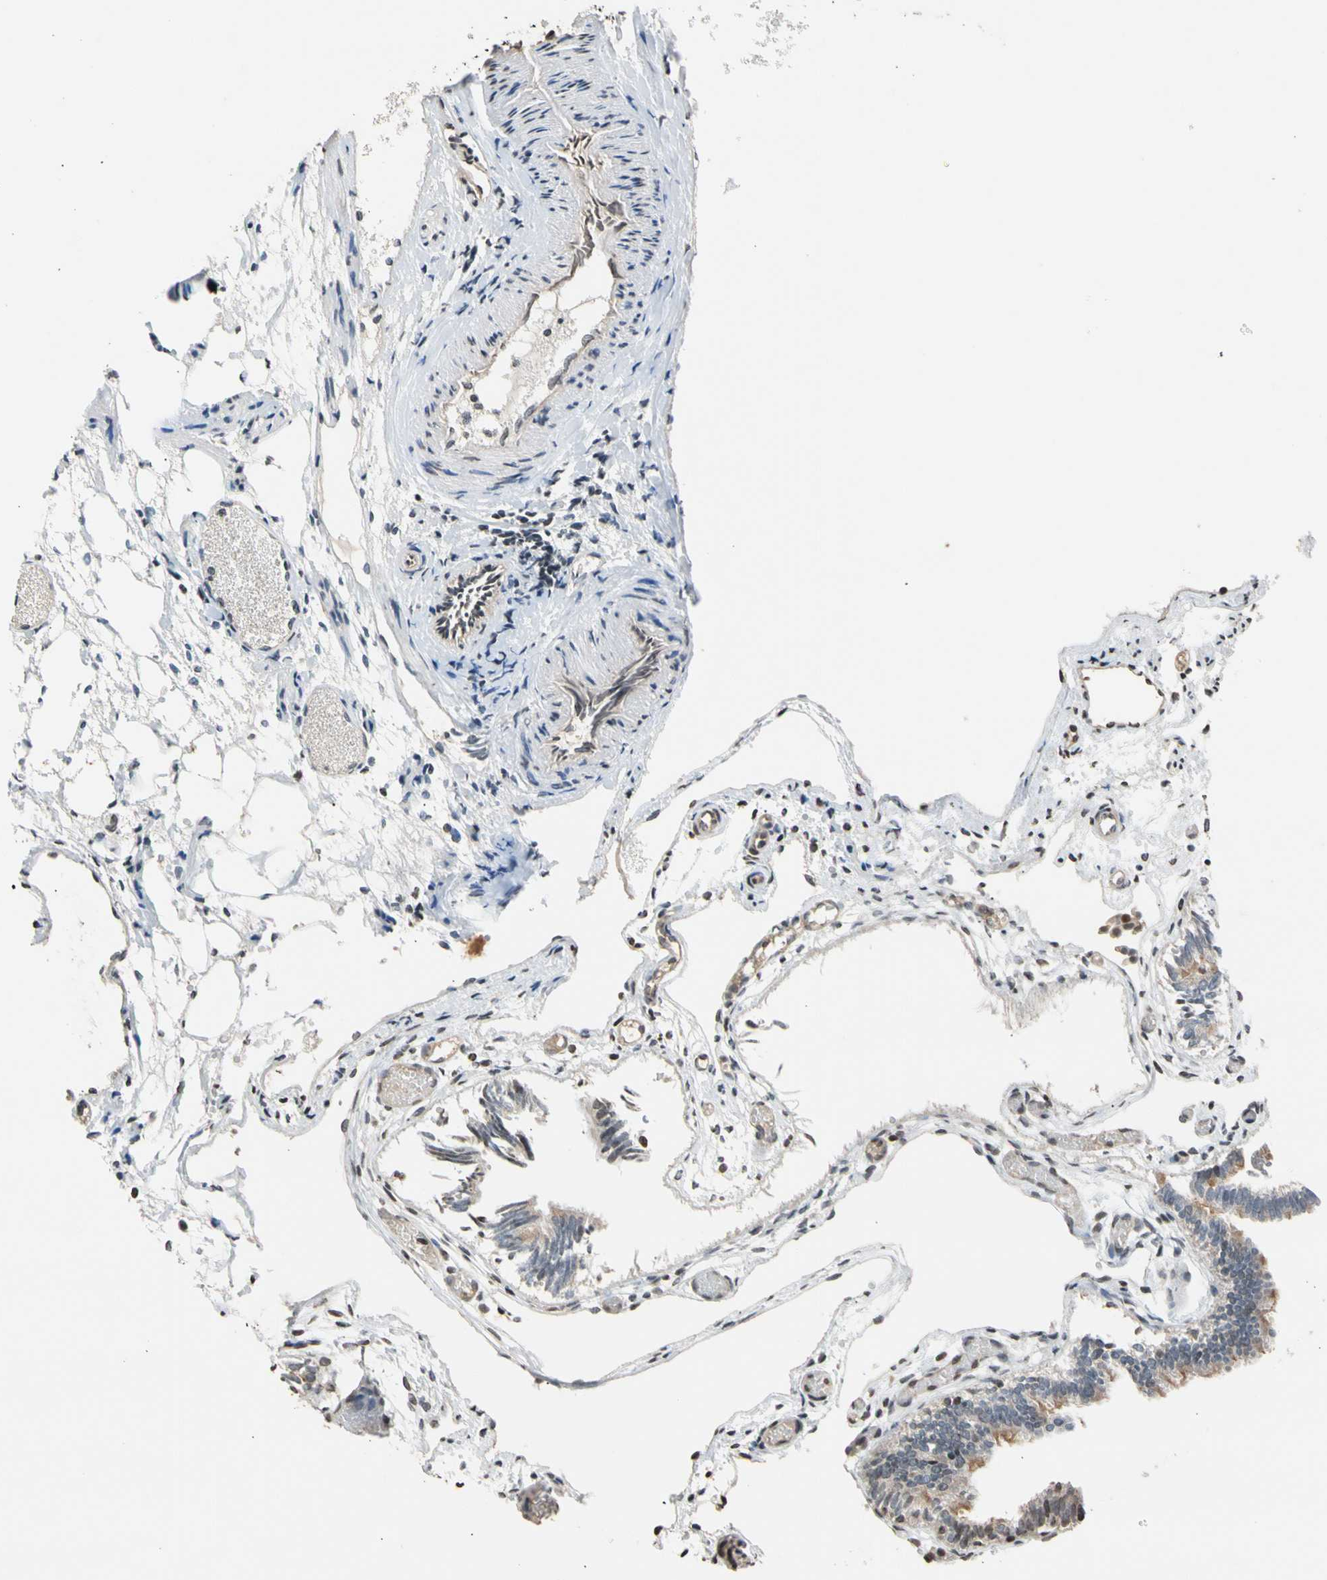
{"staining": {"intensity": "weak", "quantity": ">75%", "location": "cytoplasmic/membranous"}, "tissue": "fallopian tube", "cell_type": "Glandular cells", "image_type": "normal", "snomed": [{"axis": "morphology", "description": "Normal tissue, NOS"}, {"axis": "topography", "description": "Fallopian tube"}], "caption": "Protein staining displays weak cytoplasmic/membranous positivity in about >75% of glandular cells in benign fallopian tube.", "gene": "GPX4", "patient": {"sex": "female", "age": 29}}